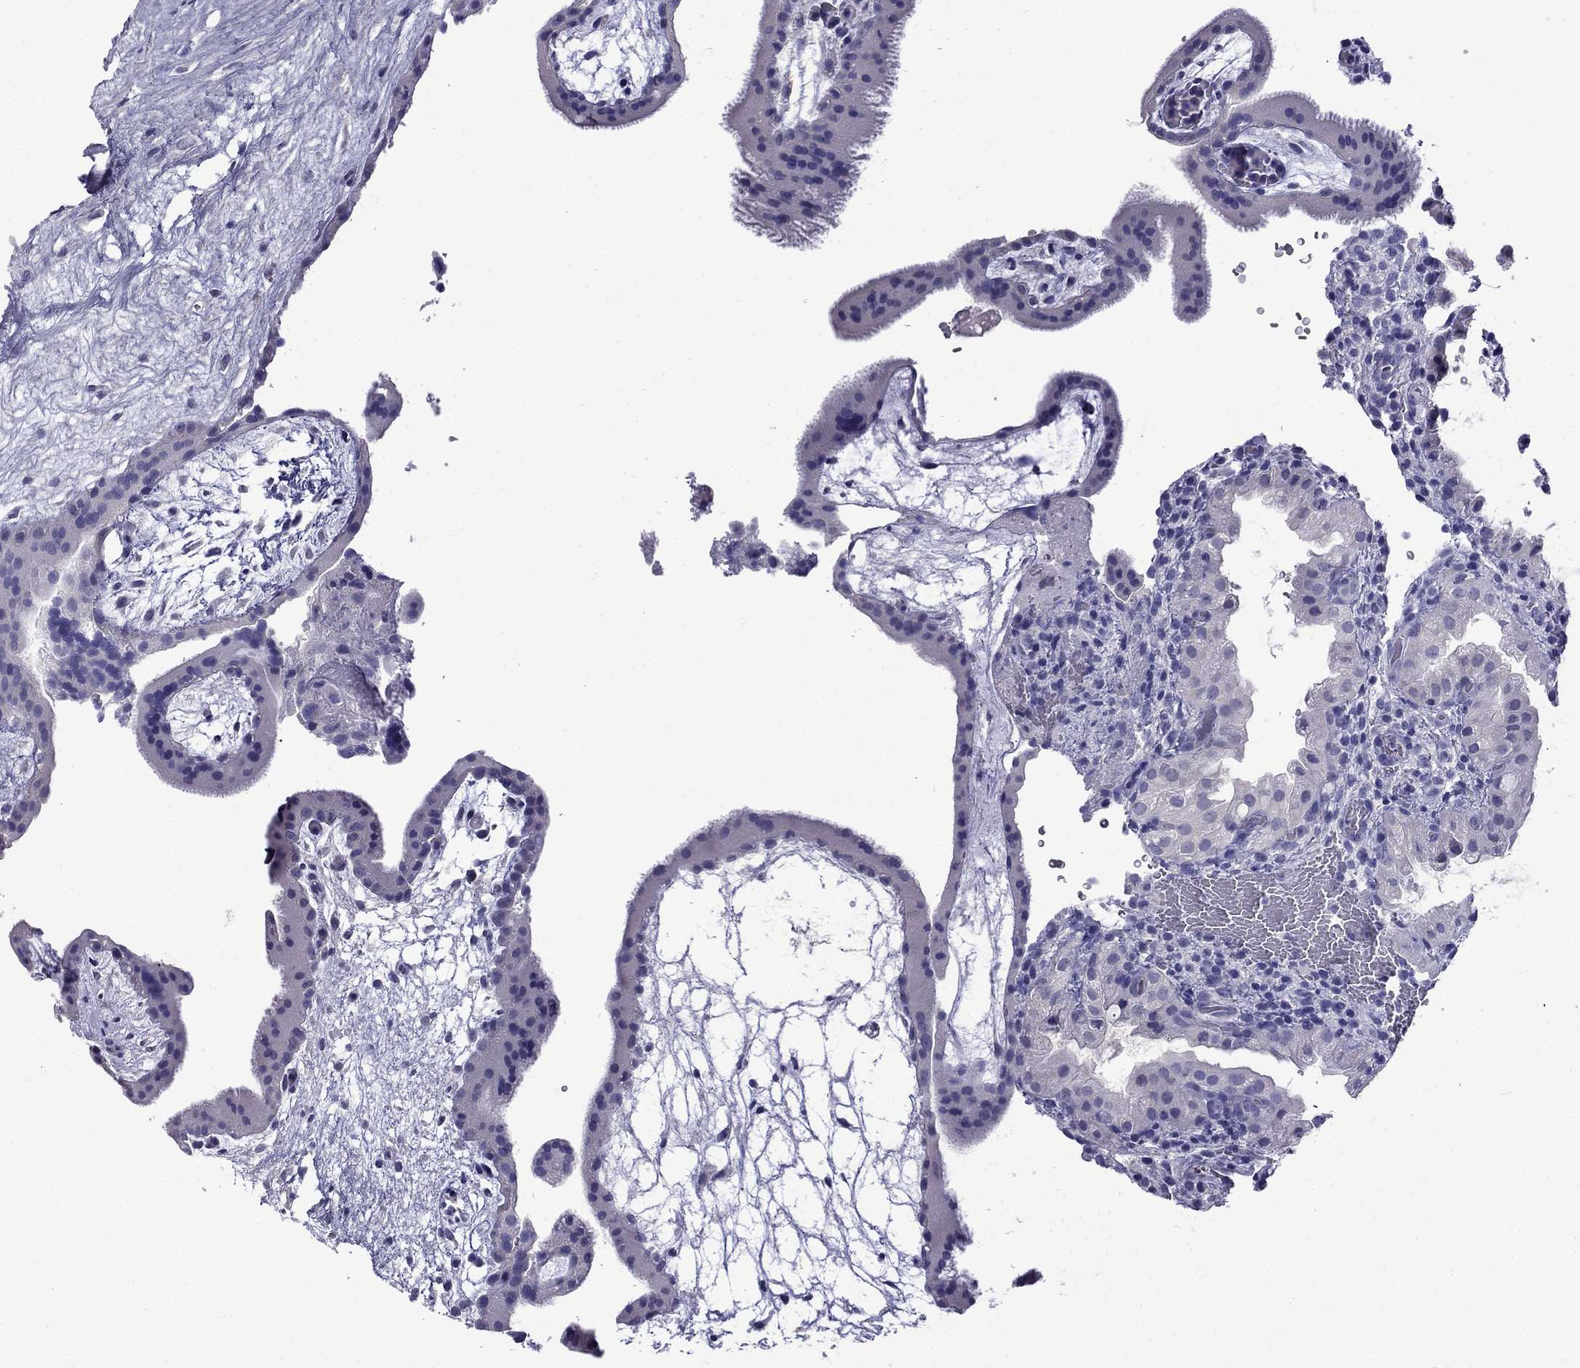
{"staining": {"intensity": "negative", "quantity": "none", "location": "none"}, "tissue": "placenta", "cell_type": "Decidual cells", "image_type": "normal", "snomed": [{"axis": "morphology", "description": "Normal tissue, NOS"}, {"axis": "topography", "description": "Placenta"}], "caption": "This is a histopathology image of IHC staining of unremarkable placenta, which shows no positivity in decidual cells. (Stains: DAB (3,3'-diaminobenzidine) IHC with hematoxylin counter stain, Microscopy: brightfield microscopy at high magnification).", "gene": "MYO15A", "patient": {"sex": "female", "age": 19}}